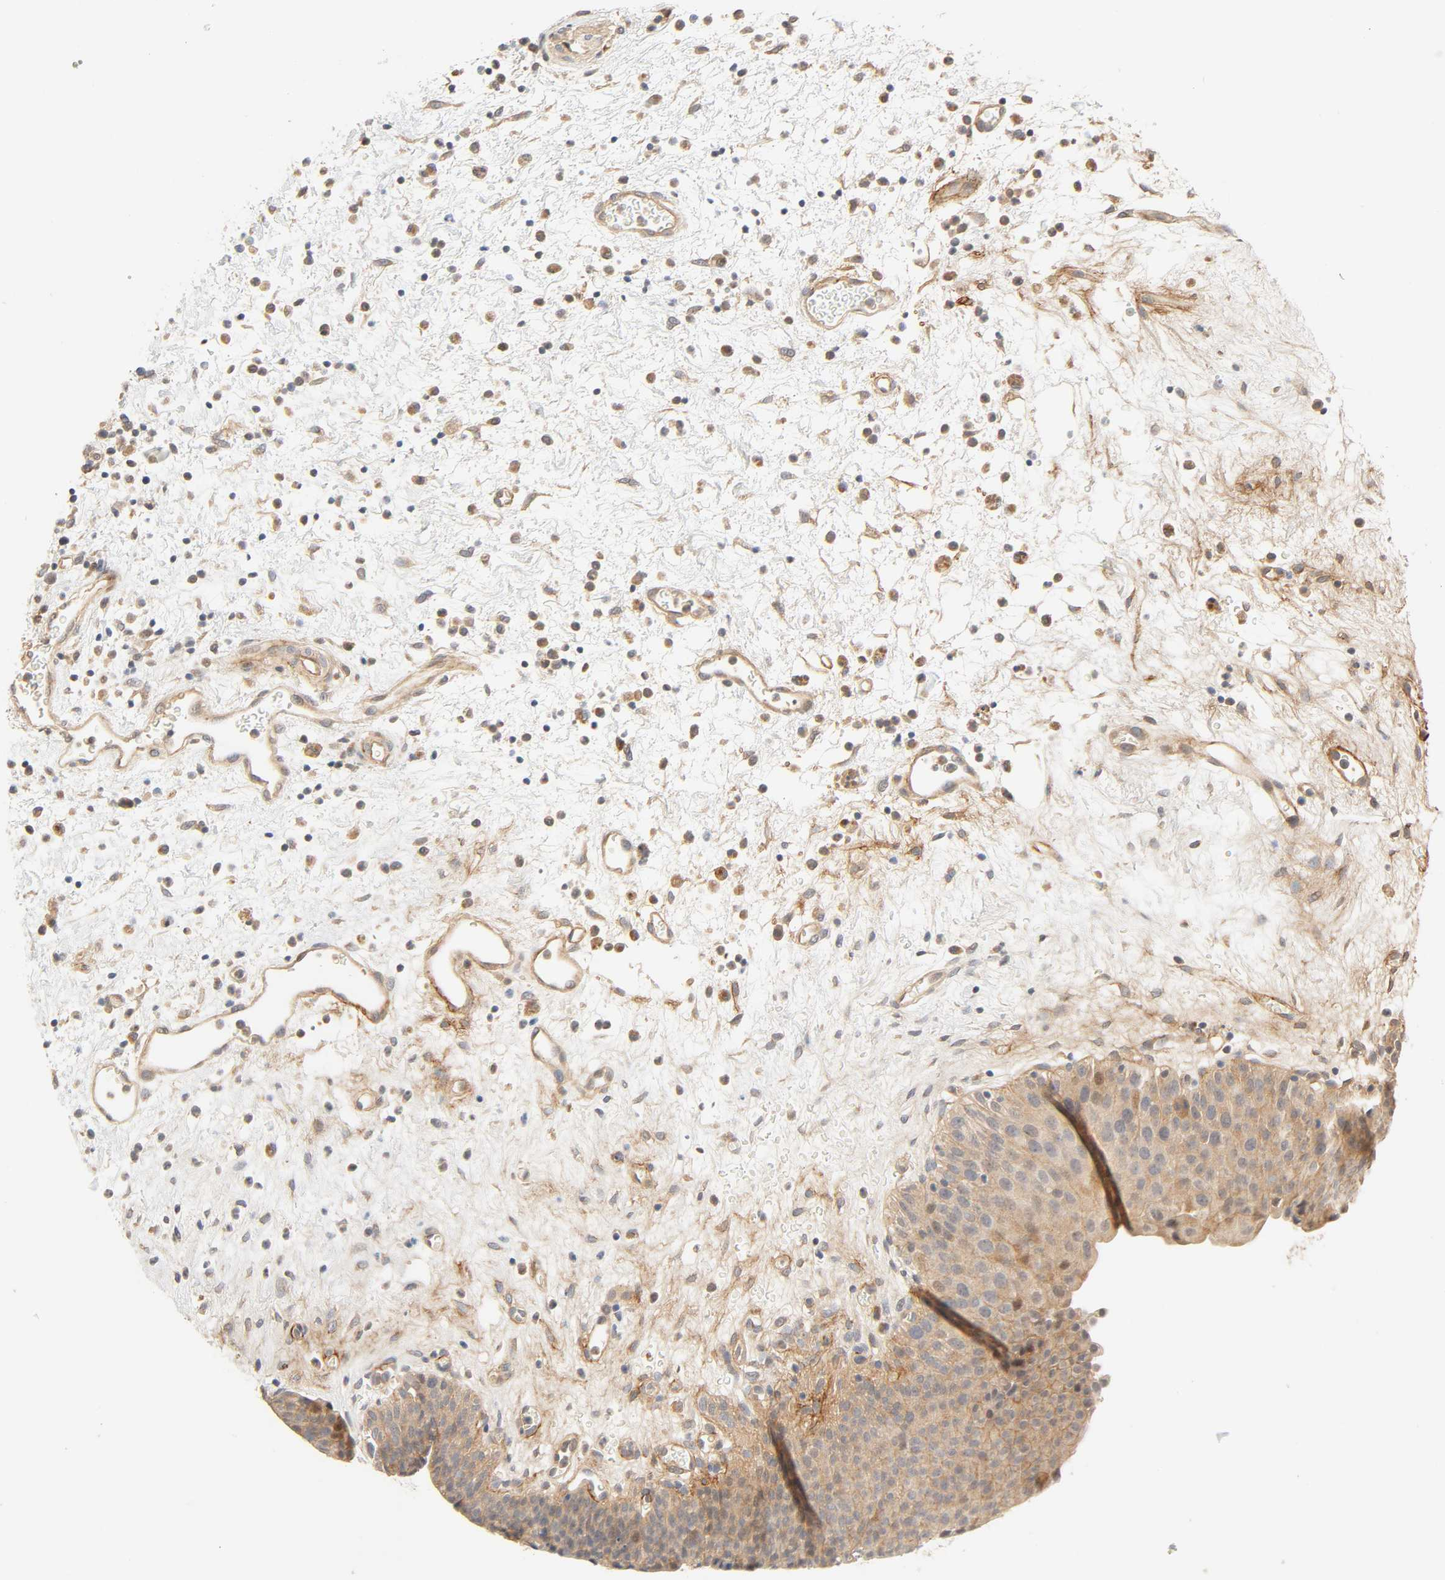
{"staining": {"intensity": "moderate", "quantity": ">75%", "location": "cytoplasmic/membranous"}, "tissue": "urinary bladder", "cell_type": "Urothelial cells", "image_type": "normal", "snomed": [{"axis": "morphology", "description": "Normal tissue, NOS"}, {"axis": "morphology", "description": "Dysplasia, NOS"}, {"axis": "topography", "description": "Urinary bladder"}], "caption": "An IHC histopathology image of benign tissue is shown. Protein staining in brown labels moderate cytoplasmic/membranous positivity in urinary bladder within urothelial cells.", "gene": "CACNA1G", "patient": {"sex": "male", "age": 35}}